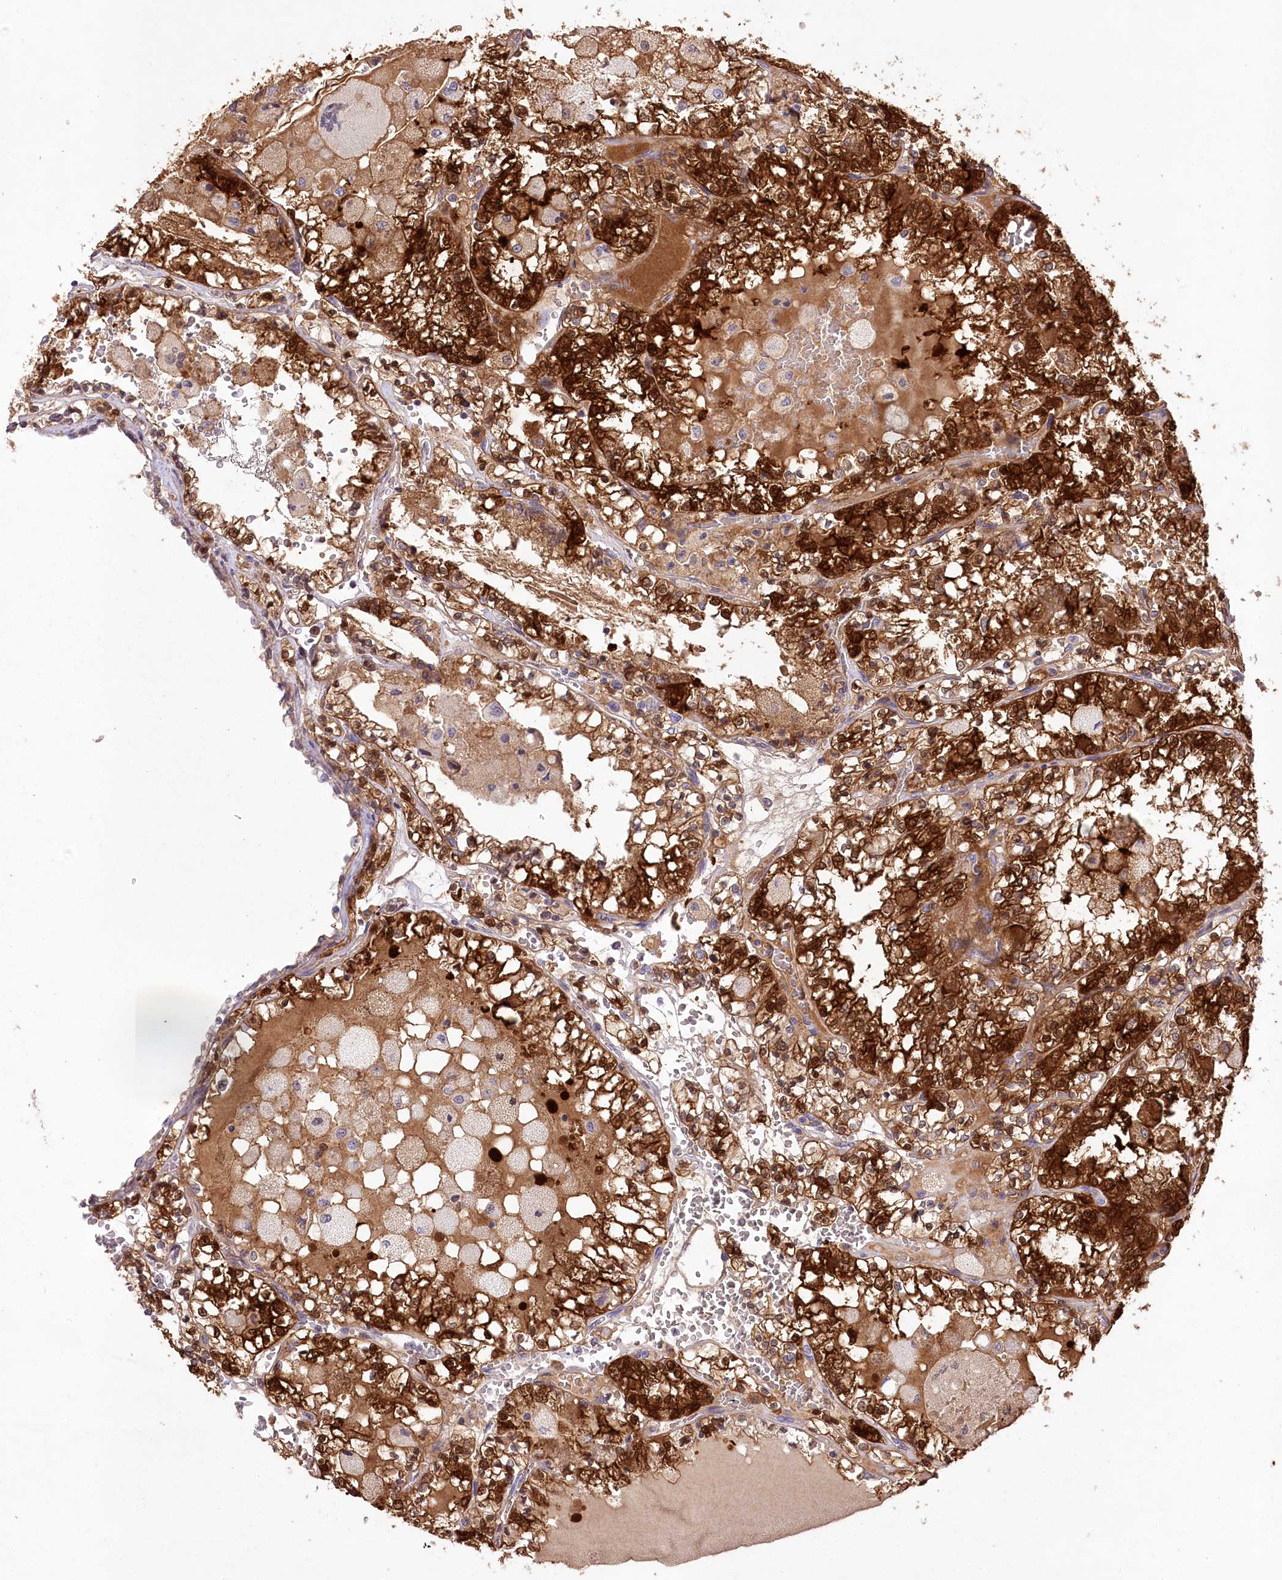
{"staining": {"intensity": "strong", "quantity": ">75%", "location": "cytoplasmic/membranous,nuclear"}, "tissue": "renal cancer", "cell_type": "Tumor cells", "image_type": "cancer", "snomed": [{"axis": "morphology", "description": "Adenocarcinoma, NOS"}, {"axis": "topography", "description": "Kidney"}], "caption": "Strong cytoplasmic/membranous and nuclear protein positivity is seen in approximately >75% of tumor cells in renal cancer. Immunohistochemistry stains the protein of interest in brown and the nuclei are stained blue.", "gene": "PBLD", "patient": {"sex": "female", "age": 56}}